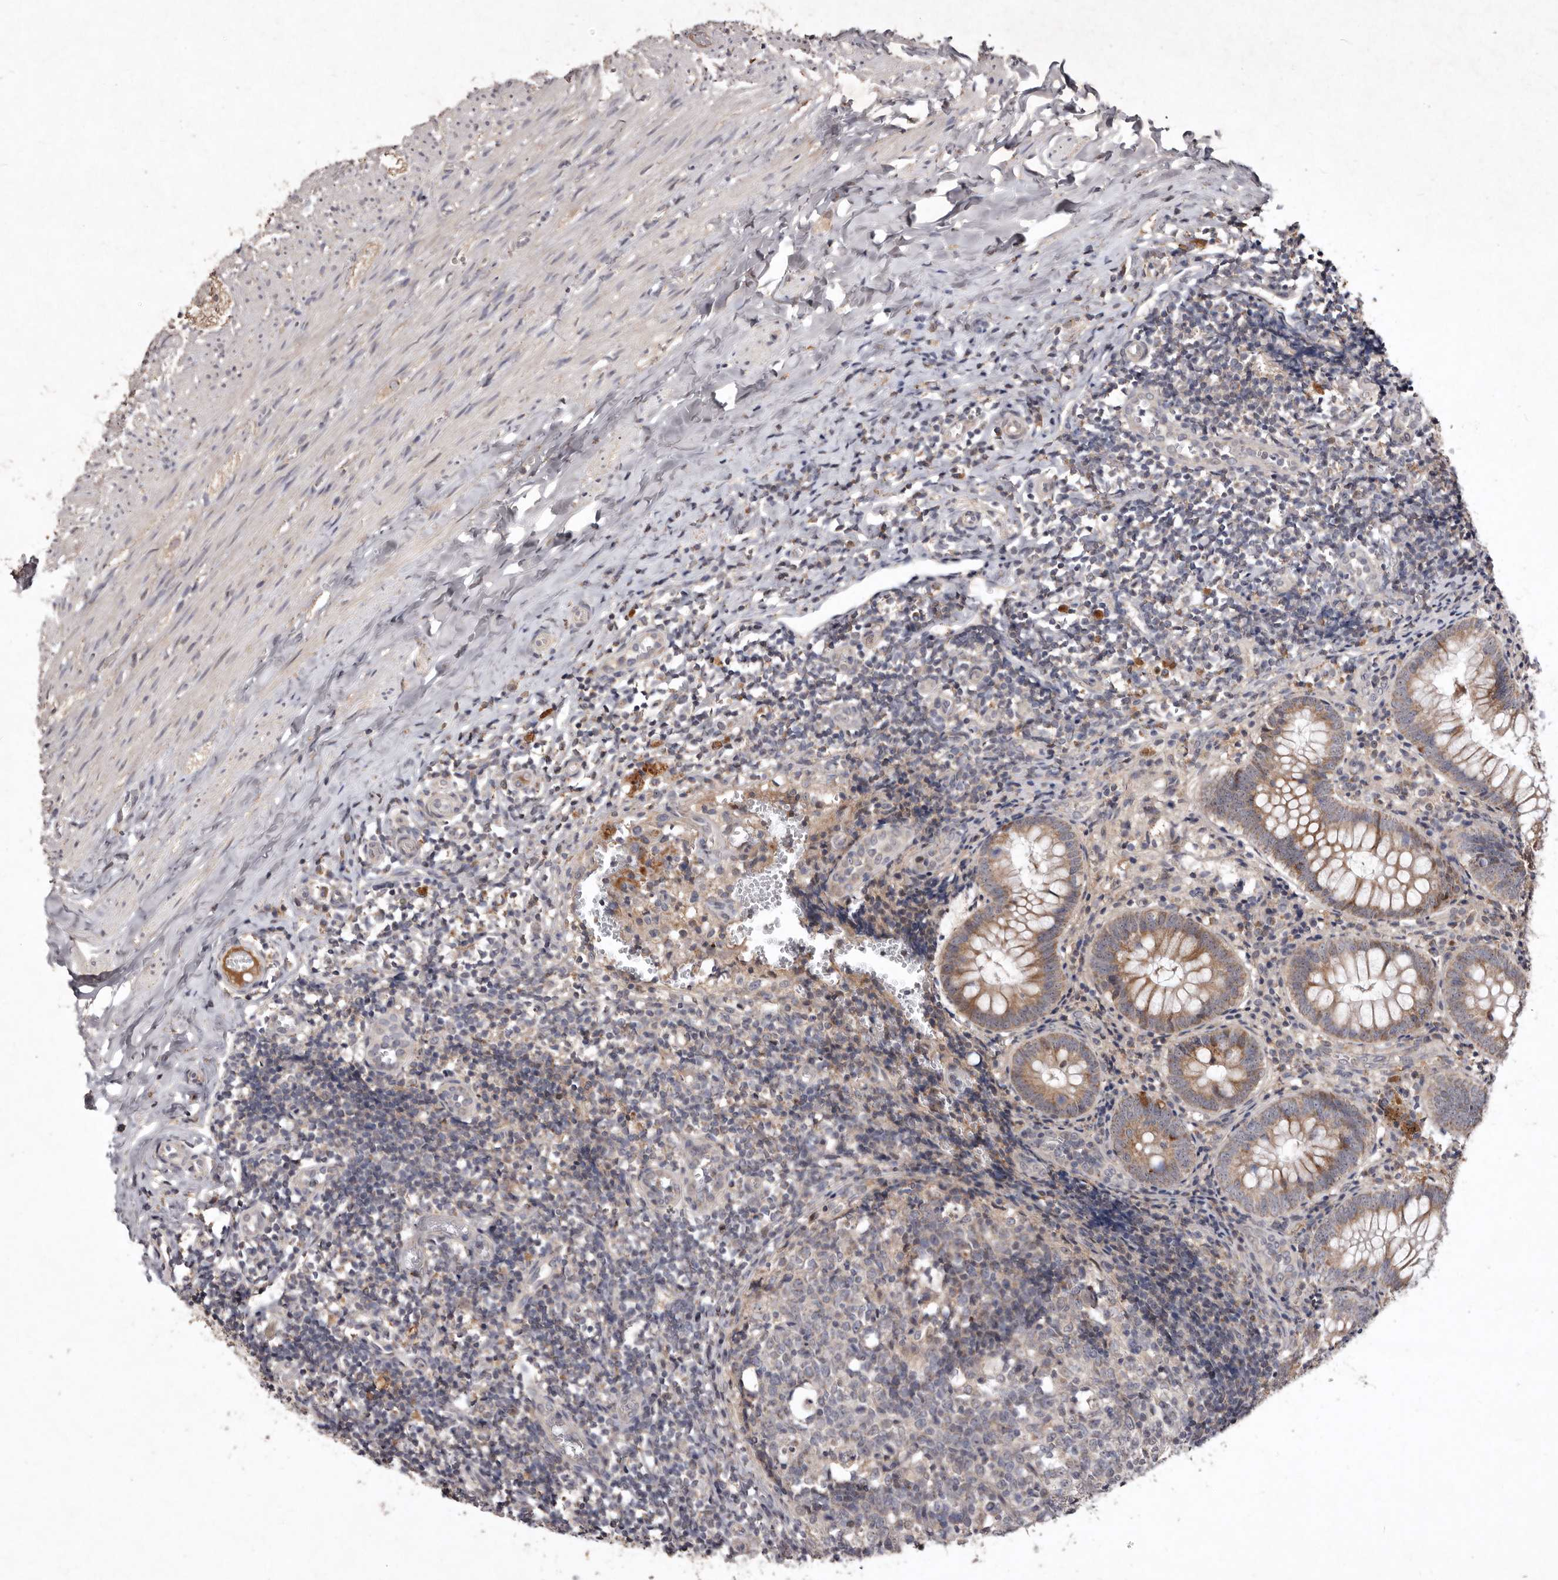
{"staining": {"intensity": "moderate", "quantity": ">75%", "location": "cytoplasmic/membranous"}, "tissue": "appendix", "cell_type": "Glandular cells", "image_type": "normal", "snomed": [{"axis": "morphology", "description": "Normal tissue, NOS"}, {"axis": "topography", "description": "Appendix"}], "caption": "This image exhibits immunohistochemistry (IHC) staining of unremarkable human appendix, with medium moderate cytoplasmic/membranous expression in about >75% of glandular cells.", "gene": "FLAD1", "patient": {"sex": "male", "age": 8}}